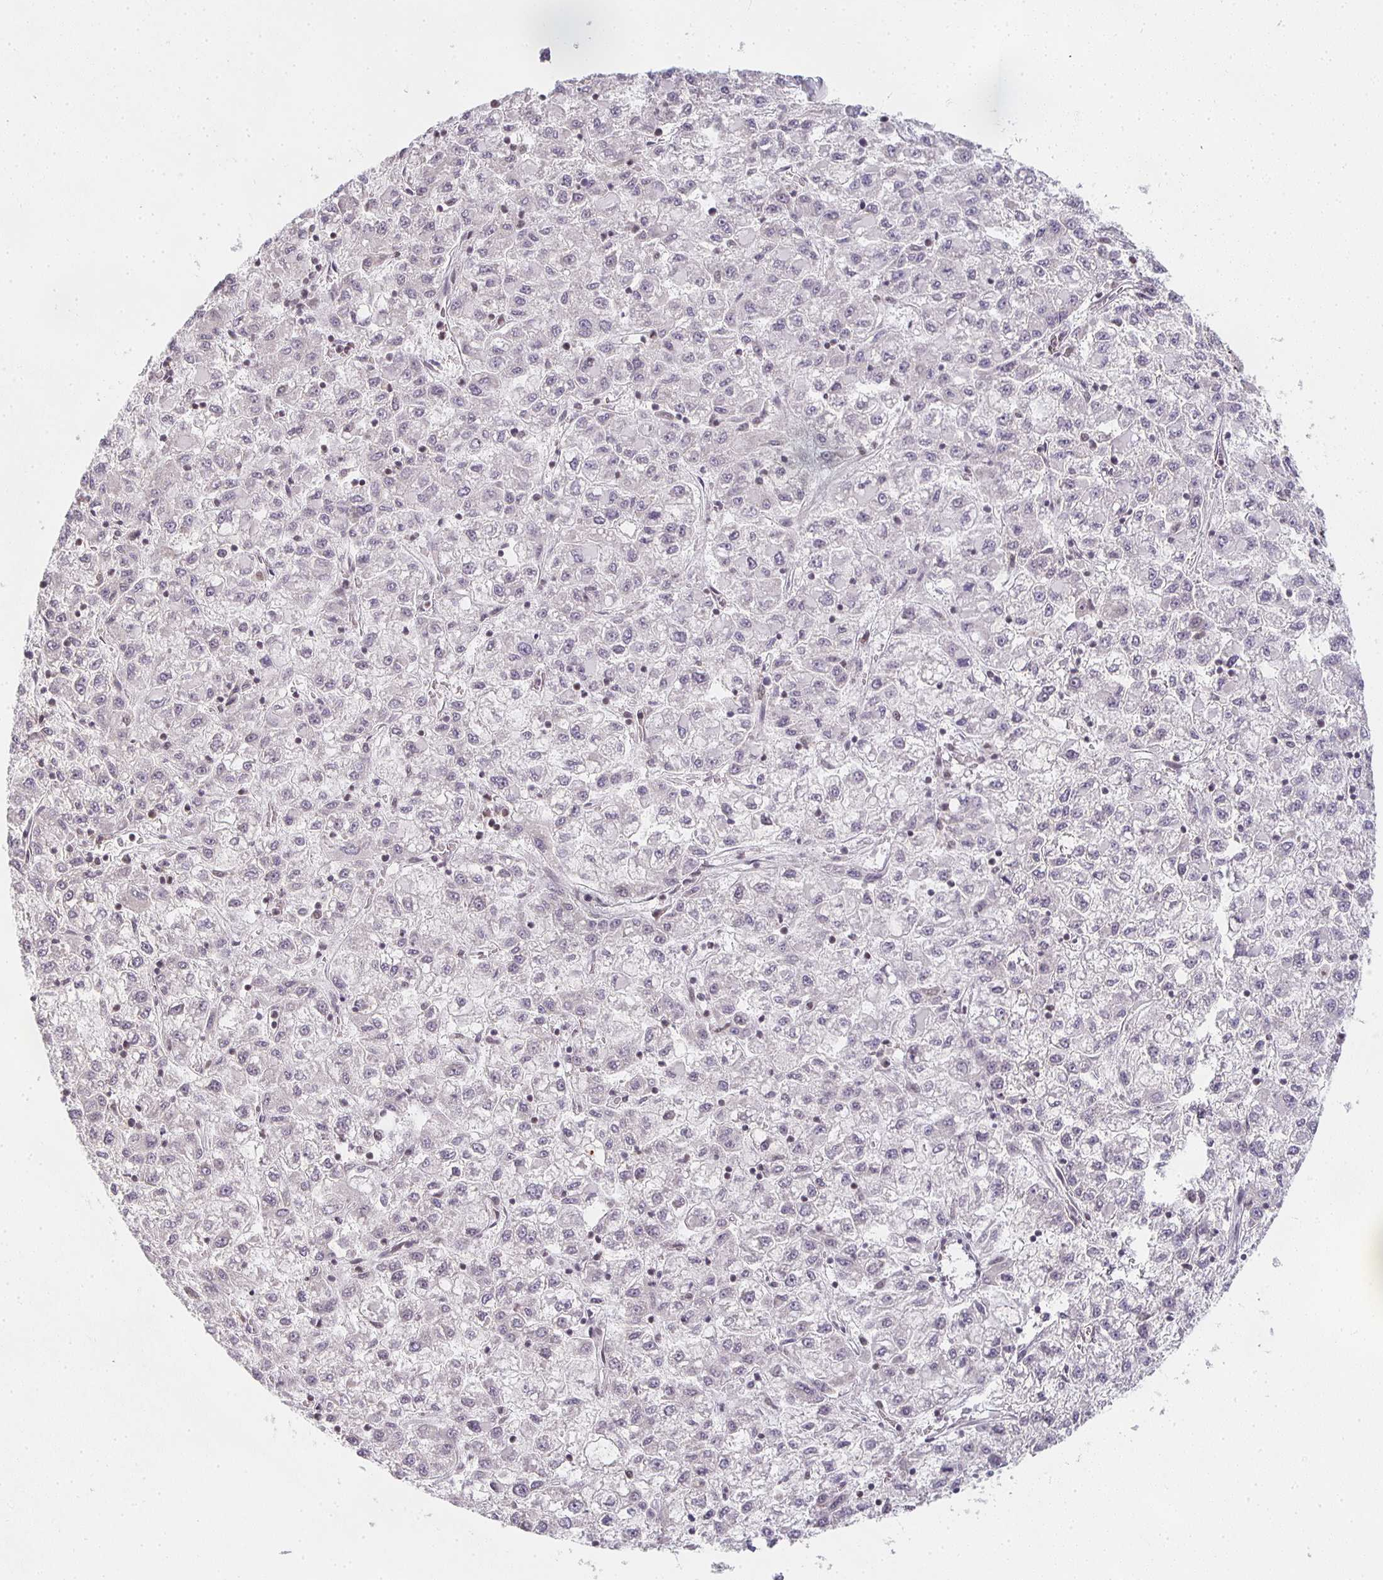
{"staining": {"intensity": "negative", "quantity": "none", "location": "none"}, "tissue": "liver cancer", "cell_type": "Tumor cells", "image_type": "cancer", "snomed": [{"axis": "morphology", "description": "Carcinoma, Hepatocellular, NOS"}, {"axis": "topography", "description": "Liver"}], "caption": "This is an IHC histopathology image of human hepatocellular carcinoma (liver). There is no positivity in tumor cells.", "gene": "SMARCA2", "patient": {"sex": "male", "age": 40}}